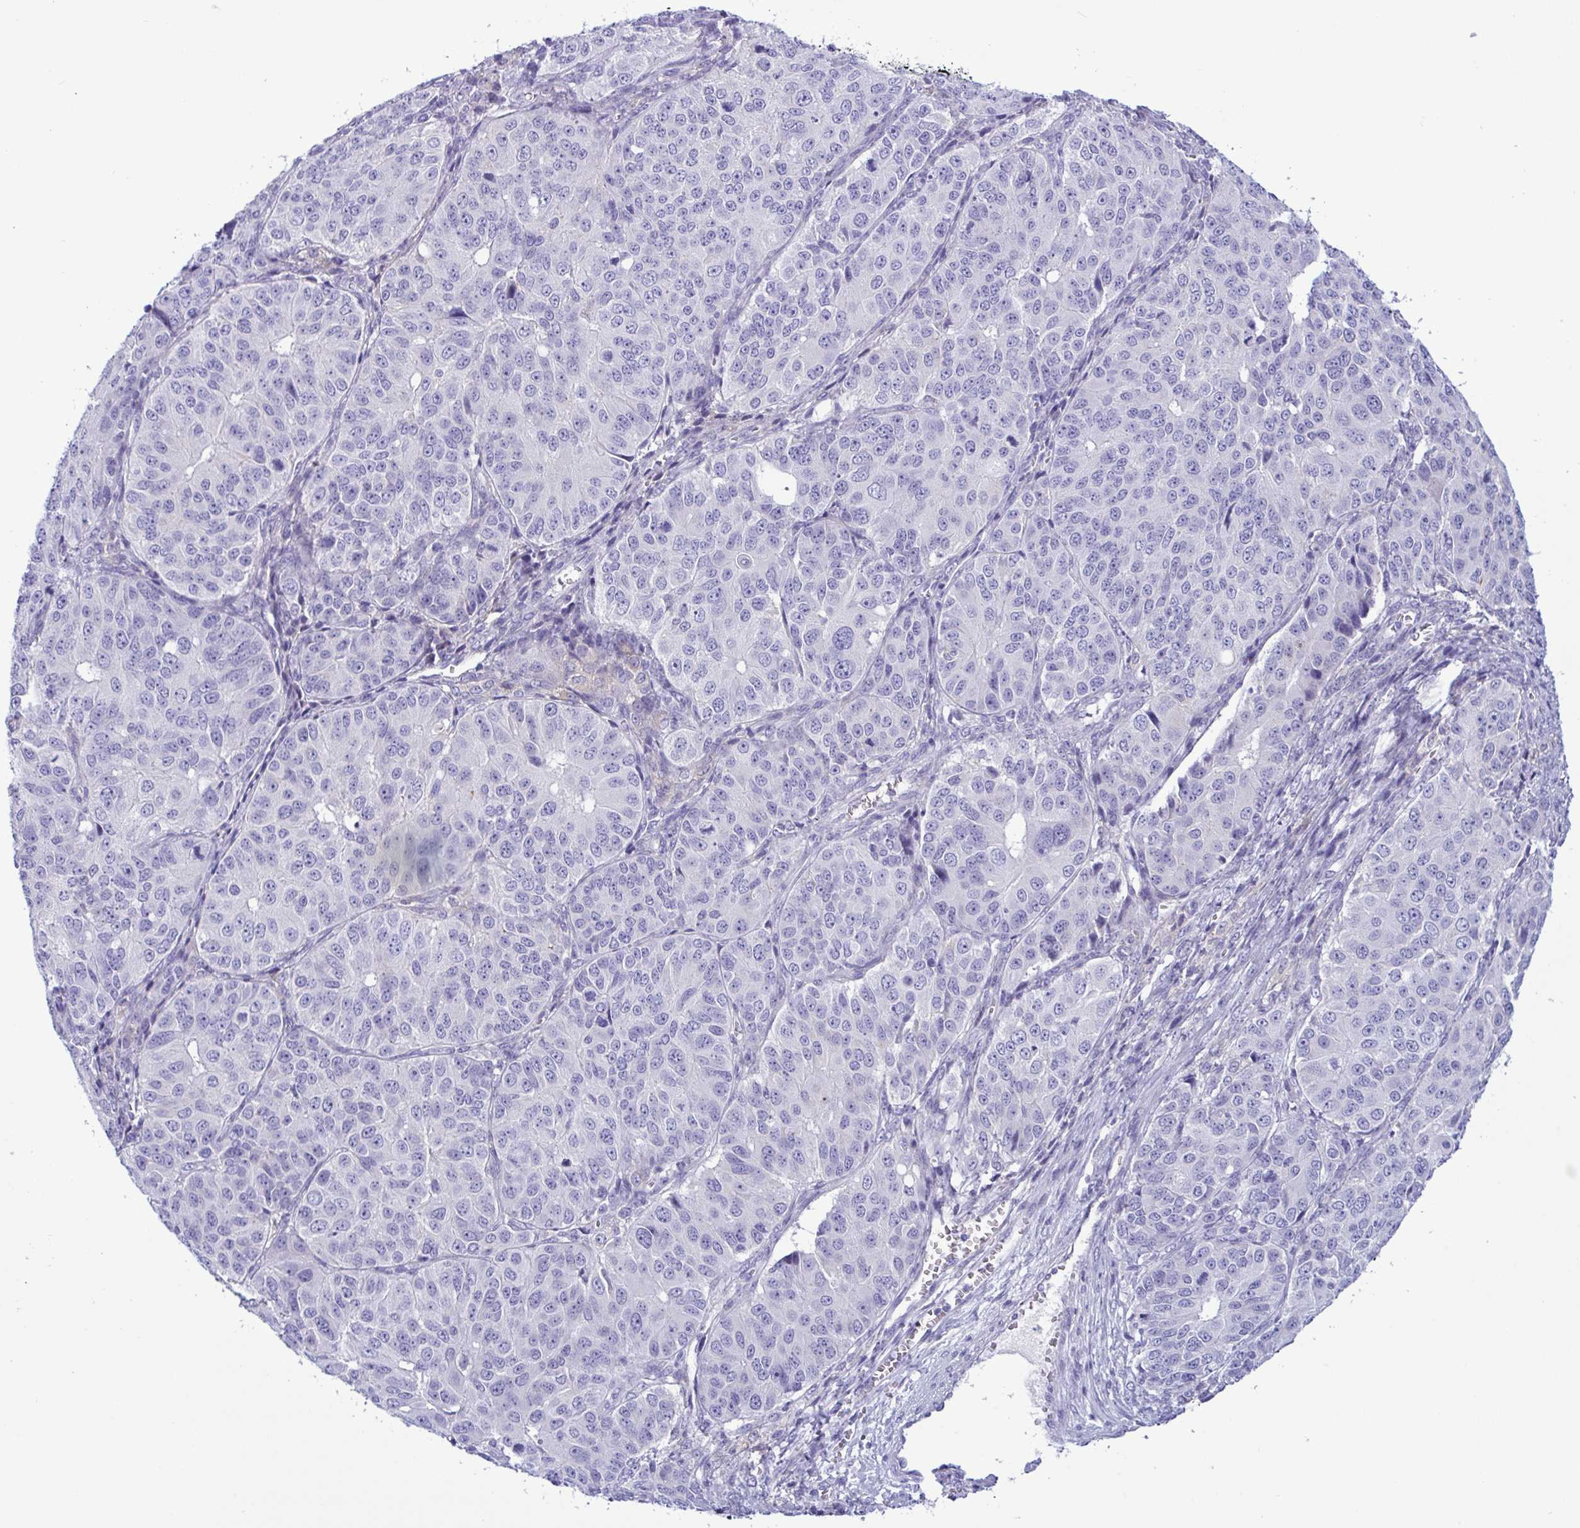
{"staining": {"intensity": "negative", "quantity": "none", "location": "none"}, "tissue": "ovarian cancer", "cell_type": "Tumor cells", "image_type": "cancer", "snomed": [{"axis": "morphology", "description": "Carcinoma, endometroid"}, {"axis": "topography", "description": "Ovary"}], "caption": "Tumor cells are negative for protein expression in human ovarian cancer.", "gene": "SREBF1", "patient": {"sex": "female", "age": 51}}